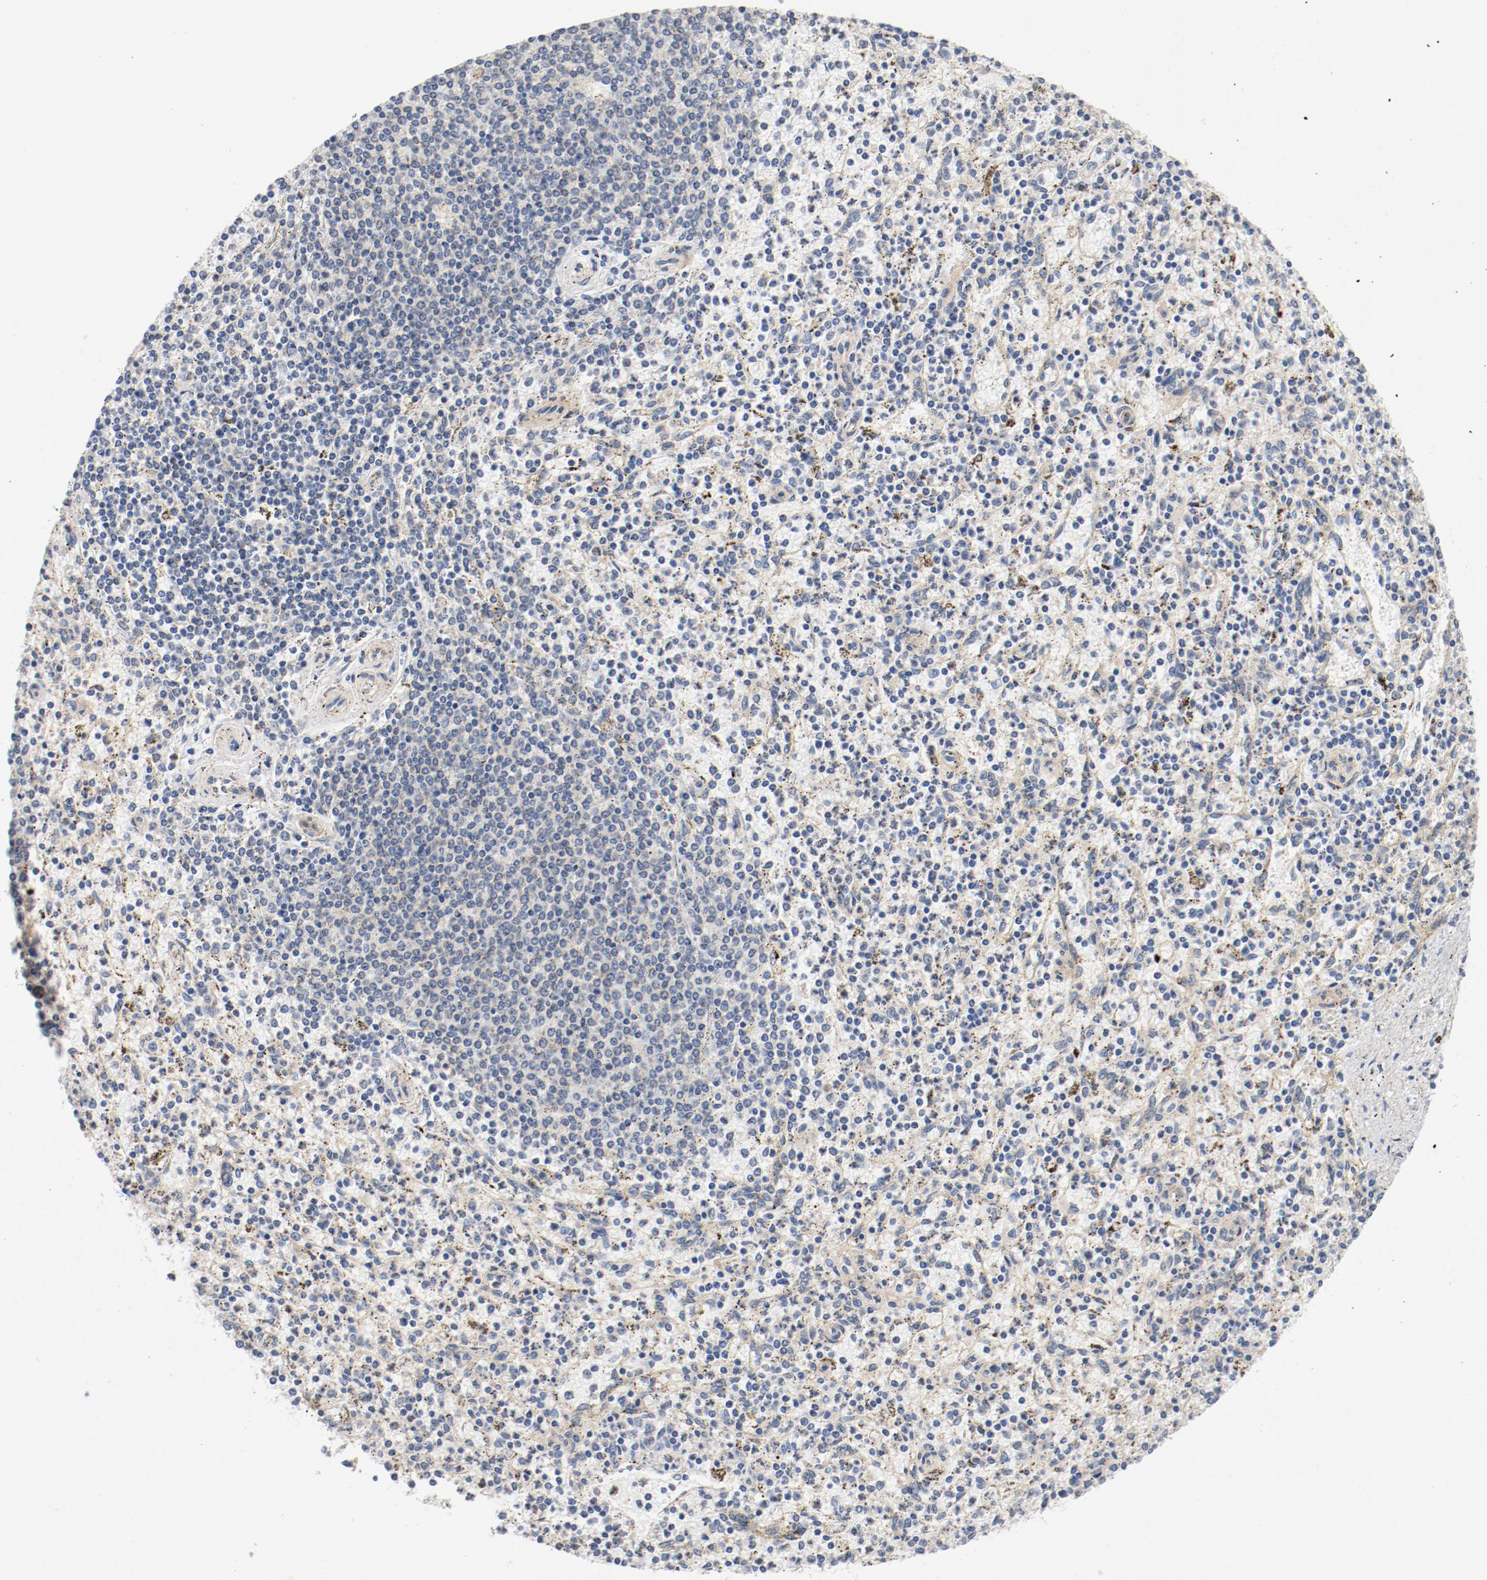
{"staining": {"intensity": "moderate", "quantity": "25%-75%", "location": "cytoplasmic/membranous"}, "tissue": "spleen", "cell_type": "Cells in red pulp", "image_type": "normal", "snomed": [{"axis": "morphology", "description": "Normal tissue, NOS"}, {"axis": "topography", "description": "Spleen"}], "caption": "Immunohistochemical staining of unremarkable spleen demonstrates 25%-75% levels of moderate cytoplasmic/membranous protein expression in approximately 25%-75% of cells in red pulp.", "gene": "ILK", "patient": {"sex": "male", "age": 72}}